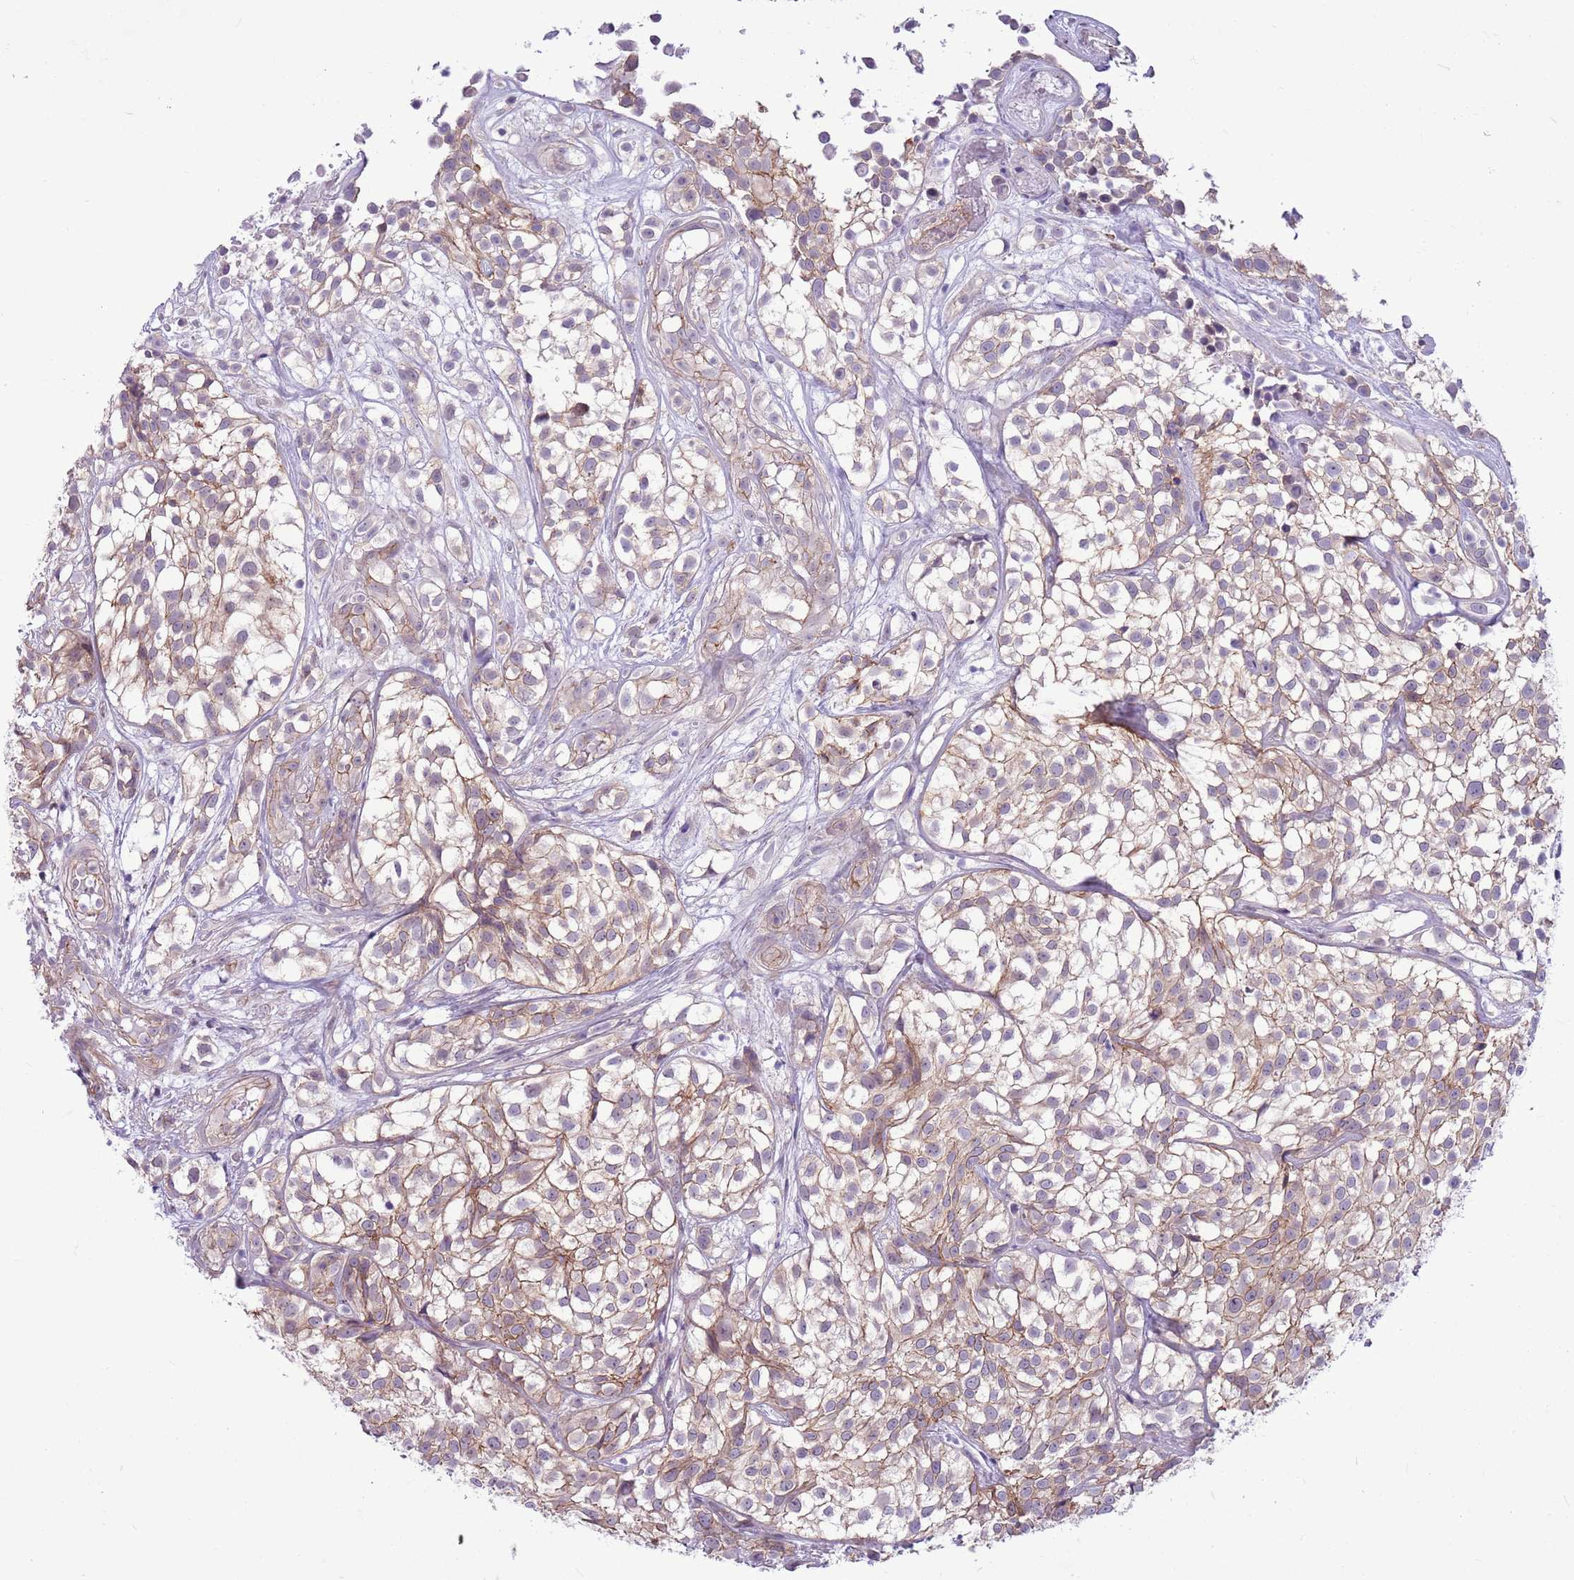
{"staining": {"intensity": "weak", "quantity": ">75%", "location": "cytoplasmic/membranous"}, "tissue": "urothelial cancer", "cell_type": "Tumor cells", "image_type": "cancer", "snomed": [{"axis": "morphology", "description": "Urothelial carcinoma, High grade"}, {"axis": "topography", "description": "Urinary bladder"}], "caption": "Weak cytoplasmic/membranous protein positivity is seen in approximately >75% of tumor cells in urothelial cancer.", "gene": "PARP8", "patient": {"sex": "male", "age": 56}}